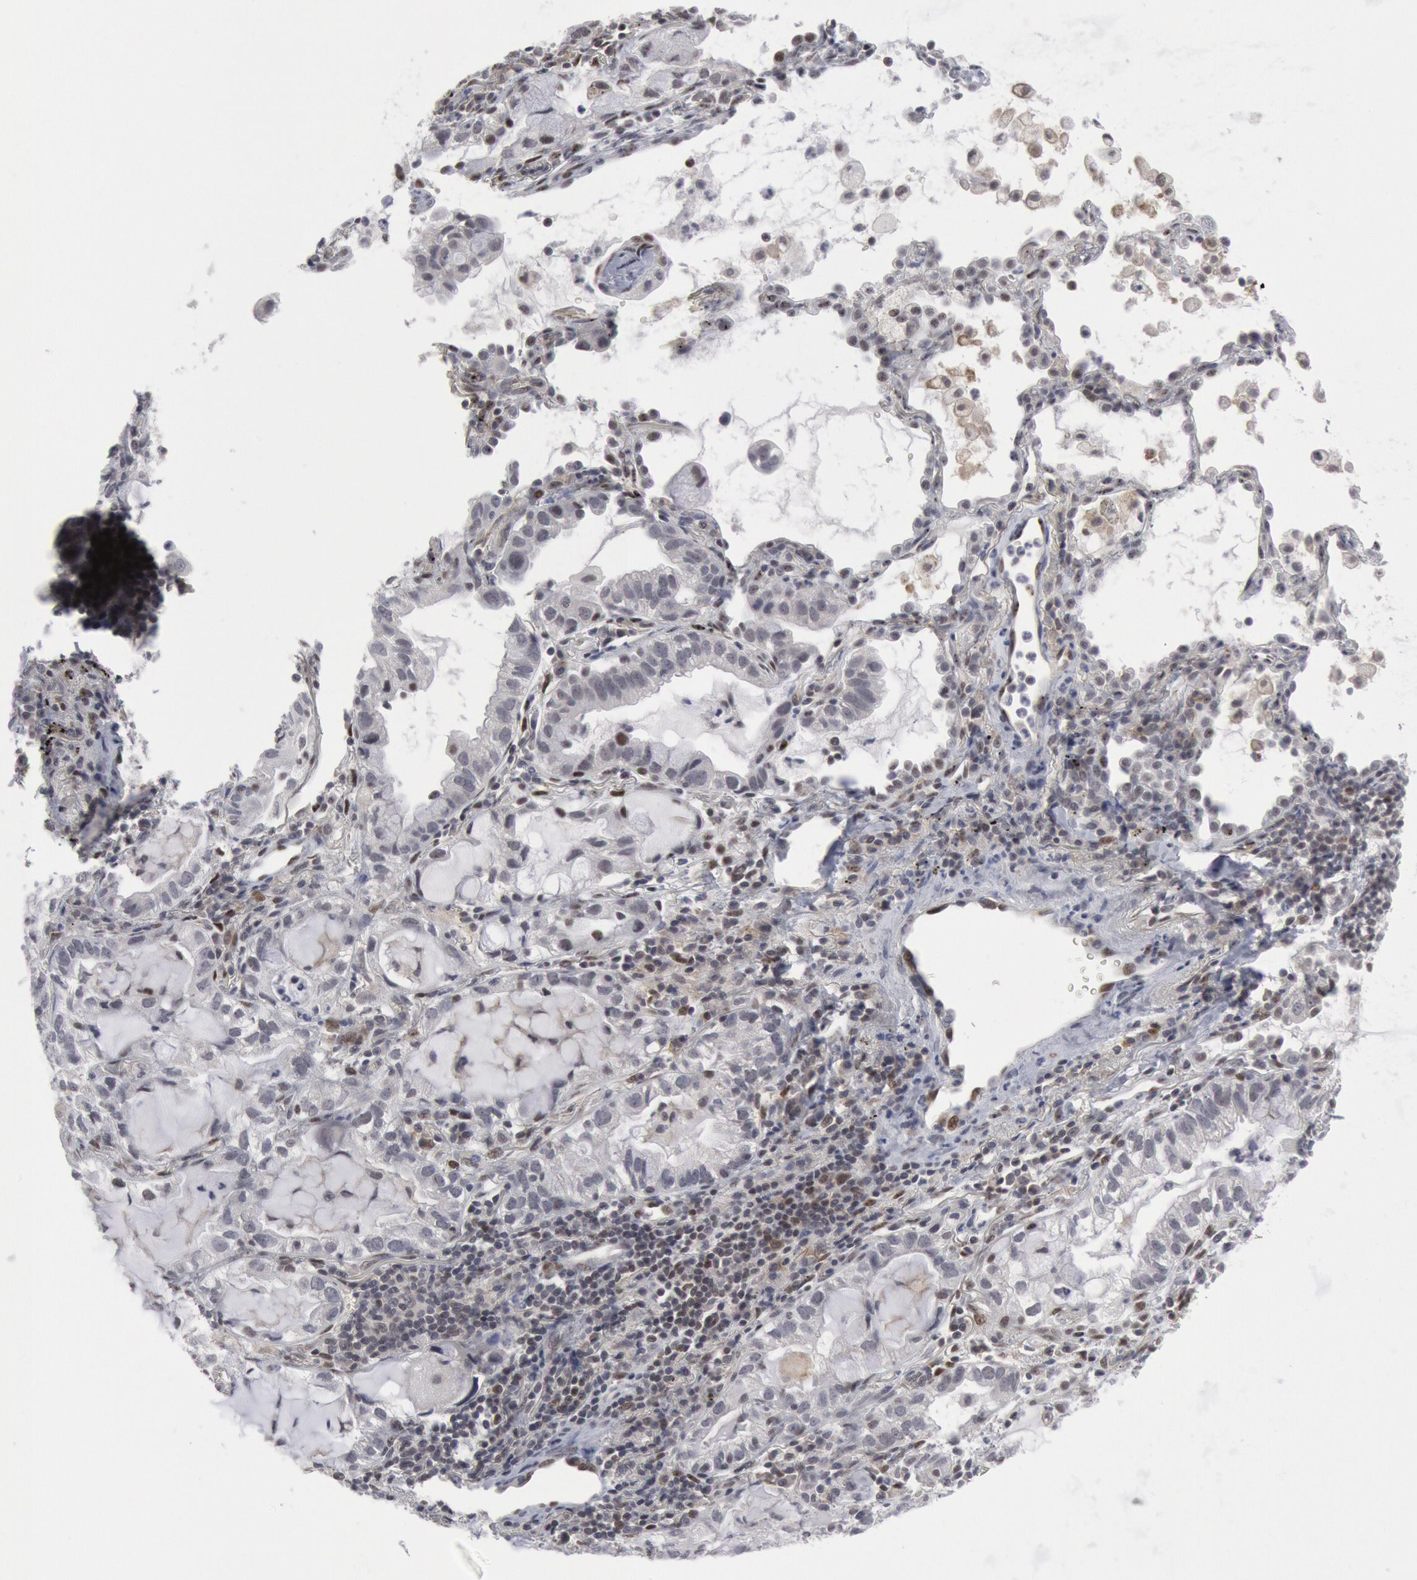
{"staining": {"intensity": "negative", "quantity": "none", "location": "none"}, "tissue": "lung cancer", "cell_type": "Tumor cells", "image_type": "cancer", "snomed": [{"axis": "morphology", "description": "Adenocarcinoma, NOS"}, {"axis": "topography", "description": "Lung"}], "caption": "DAB (3,3'-diaminobenzidine) immunohistochemical staining of lung adenocarcinoma exhibits no significant positivity in tumor cells.", "gene": "FOXO1", "patient": {"sex": "female", "age": 50}}